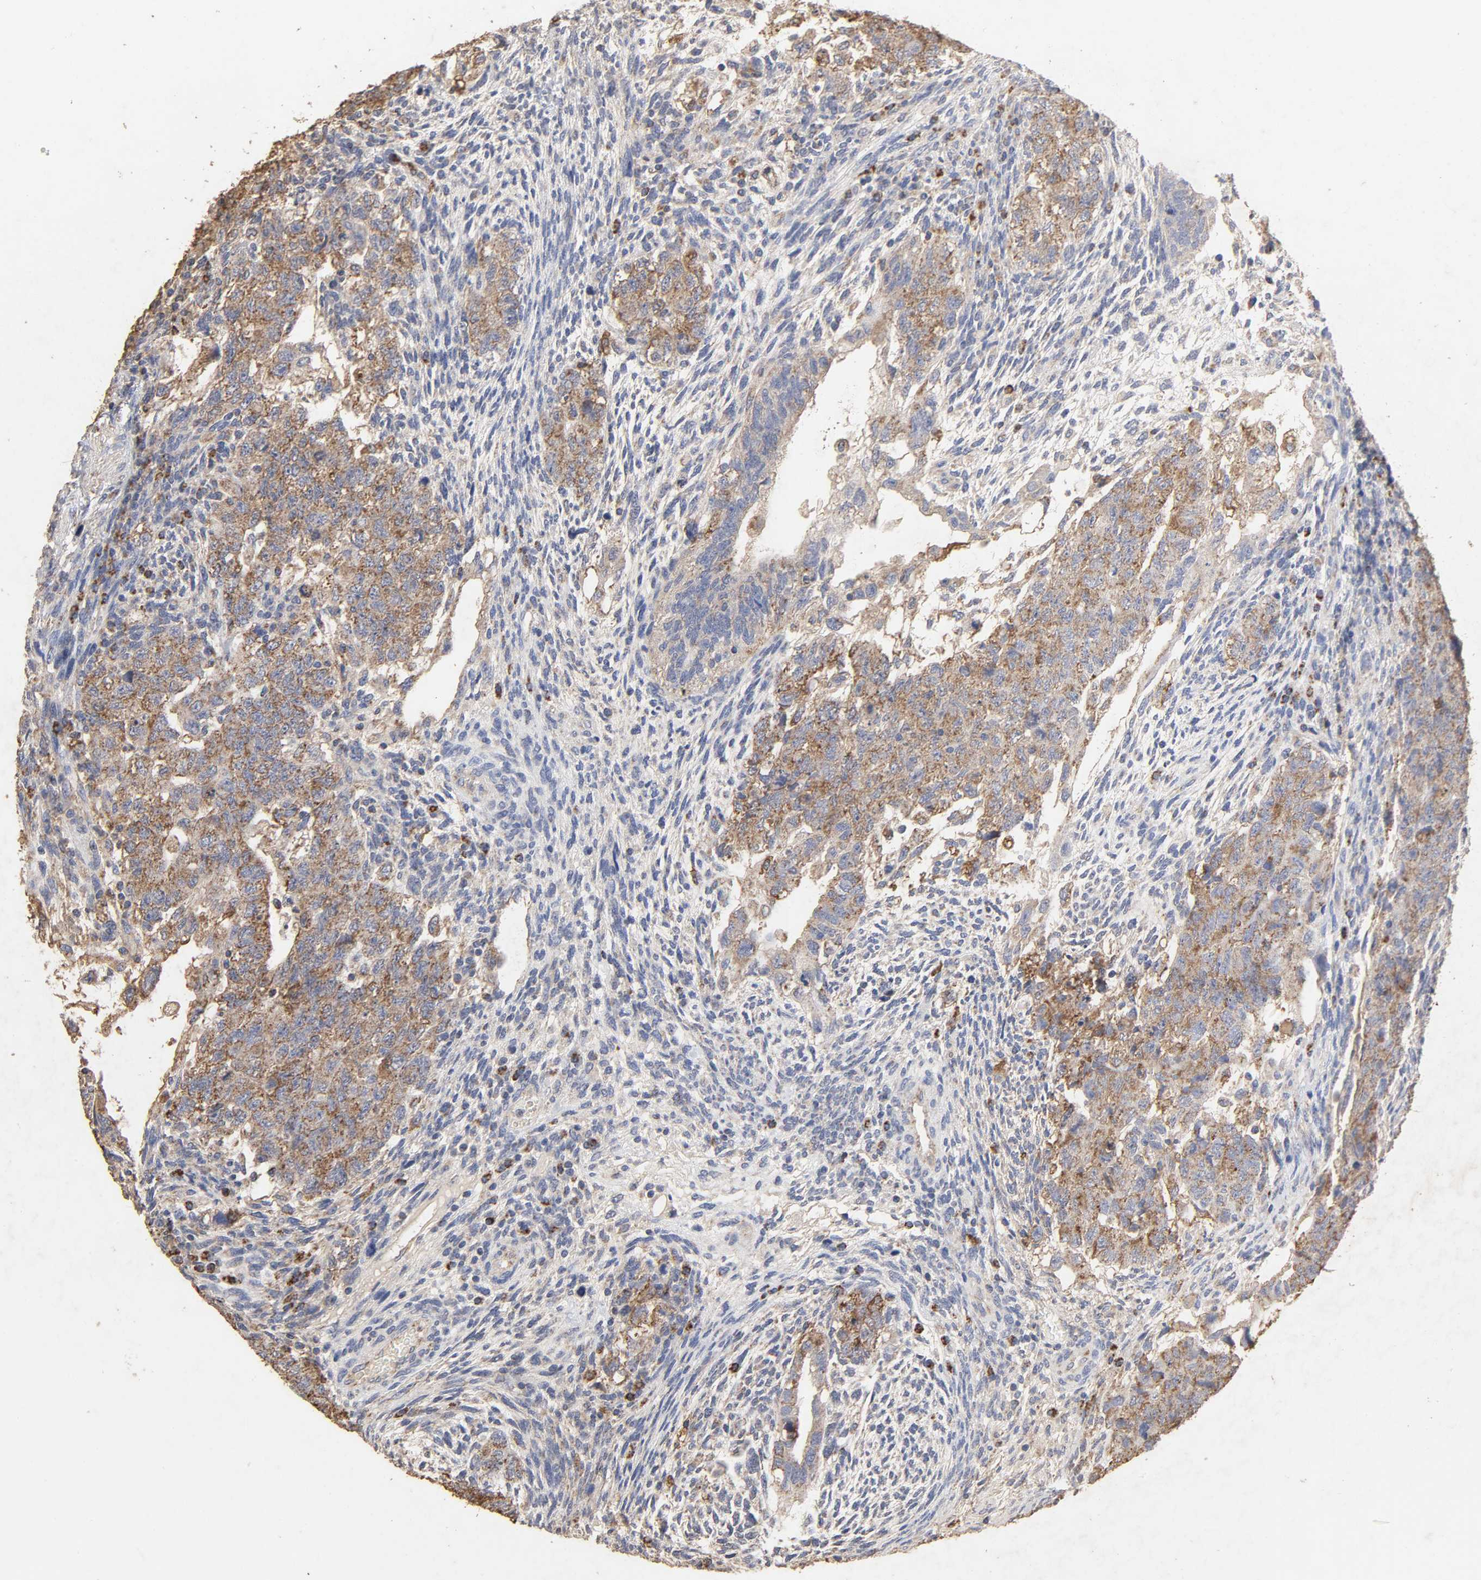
{"staining": {"intensity": "moderate", "quantity": ">75%", "location": "cytoplasmic/membranous"}, "tissue": "testis cancer", "cell_type": "Tumor cells", "image_type": "cancer", "snomed": [{"axis": "morphology", "description": "Normal tissue, NOS"}, {"axis": "morphology", "description": "Carcinoma, Embryonal, NOS"}, {"axis": "topography", "description": "Testis"}], "caption": "A micrograph of testis cancer (embryonal carcinoma) stained for a protein shows moderate cytoplasmic/membranous brown staining in tumor cells.", "gene": "CYCS", "patient": {"sex": "male", "age": 36}}